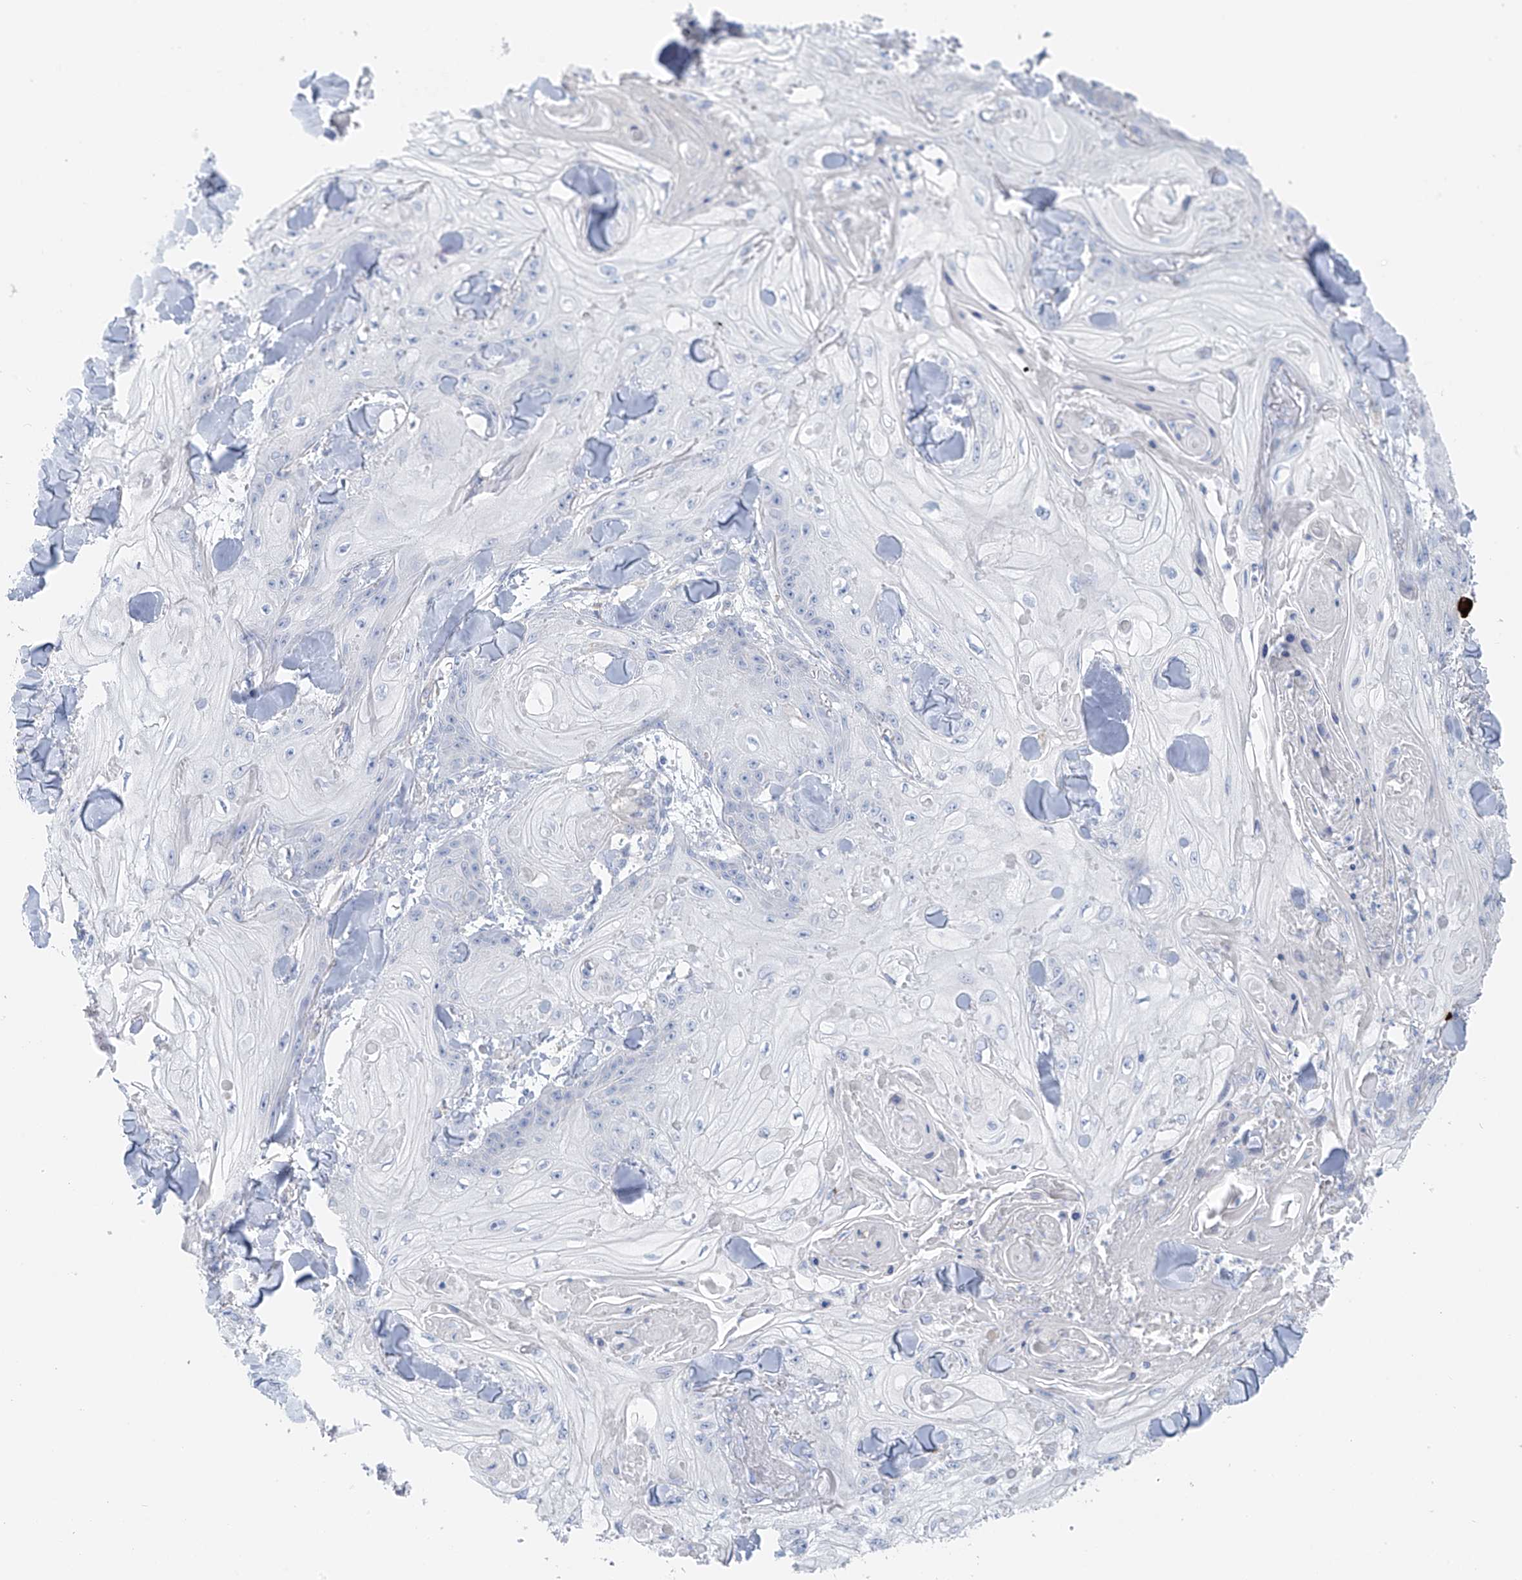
{"staining": {"intensity": "negative", "quantity": "none", "location": "none"}, "tissue": "skin cancer", "cell_type": "Tumor cells", "image_type": "cancer", "snomed": [{"axis": "morphology", "description": "Squamous cell carcinoma, NOS"}, {"axis": "topography", "description": "Skin"}], "caption": "This is an immunohistochemistry (IHC) photomicrograph of squamous cell carcinoma (skin). There is no expression in tumor cells.", "gene": "POMGNT2", "patient": {"sex": "male", "age": 74}}